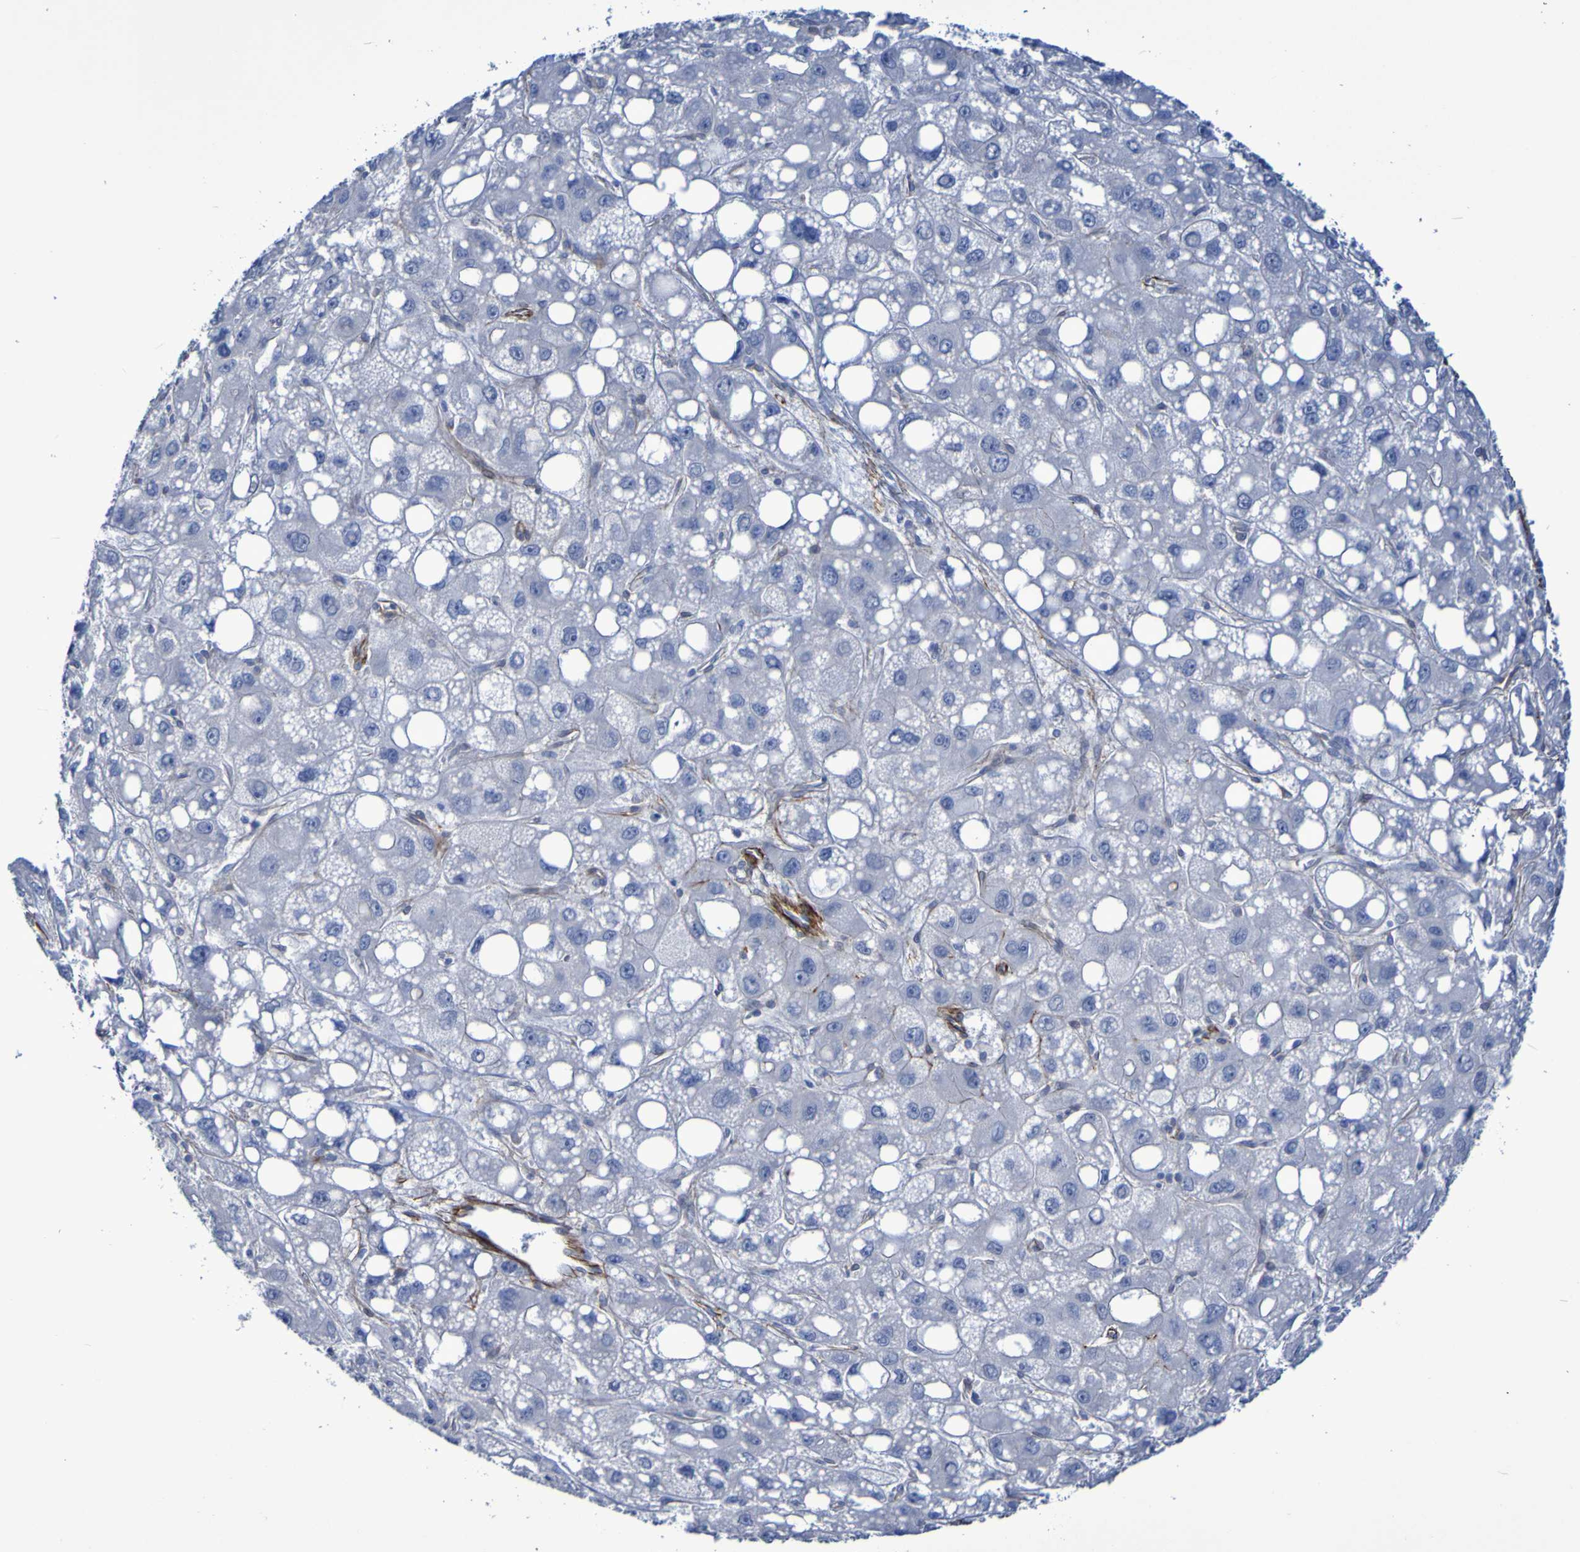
{"staining": {"intensity": "negative", "quantity": "none", "location": "none"}, "tissue": "liver cancer", "cell_type": "Tumor cells", "image_type": "cancer", "snomed": [{"axis": "morphology", "description": "Carcinoma, Hepatocellular, NOS"}, {"axis": "topography", "description": "Liver"}], "caption": "Histopathology image shows no significant protein staining in tumor cells of liver cancer (hepatocellular carcinoma). (DAB (3,3'-diaminobenzidine) IHC visualized using brightfield microscopy, high magnification).", "gene": "LPP", "patient": {"sex": "male", "age": 55}}